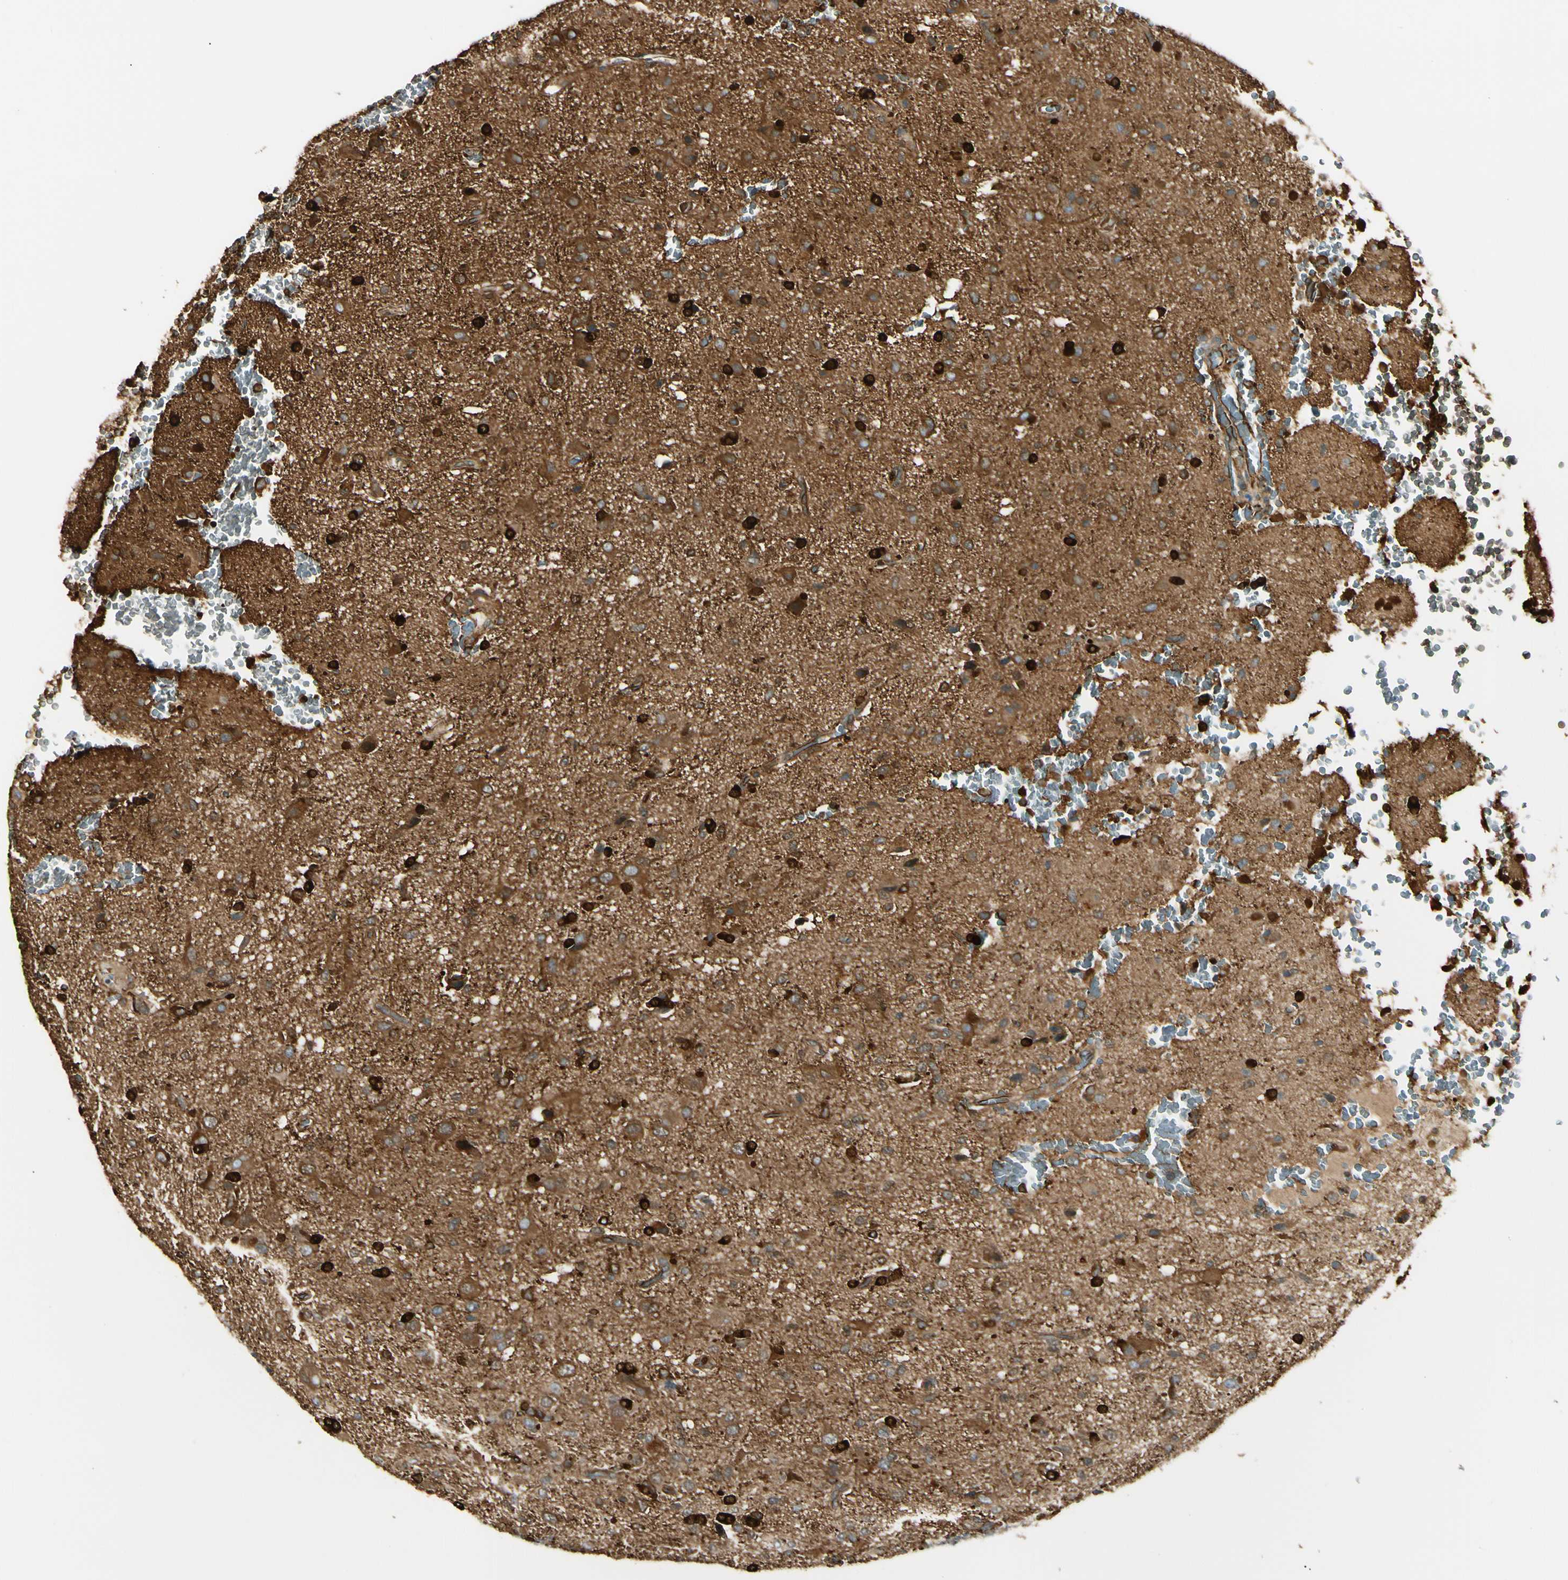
{"staining": {"intensity": "strong", "quantity": "25%-75%", "location": "cytoplasmic/membranous,nuclear"}, "tissue": "glioma", "cell_type": "Tumor cells", "image_type": "cancer", "snomed": [{"axis": "morphology", "description": "Glioma, malignant, High grade"}, {"axis": "topography", "description": "Brain"}], "caption": "A photomicrograph of glioma stained for a protein exhibits strong cytoplasmic/membranous and nuclear brown staining in tumor cells. (DAB (3,3'-diaminobenzidine) IHC, brown staining for protein, blue staining for nuclei).", "gene": "FTH1", "patient": {"sex": "male", "age": 71}}